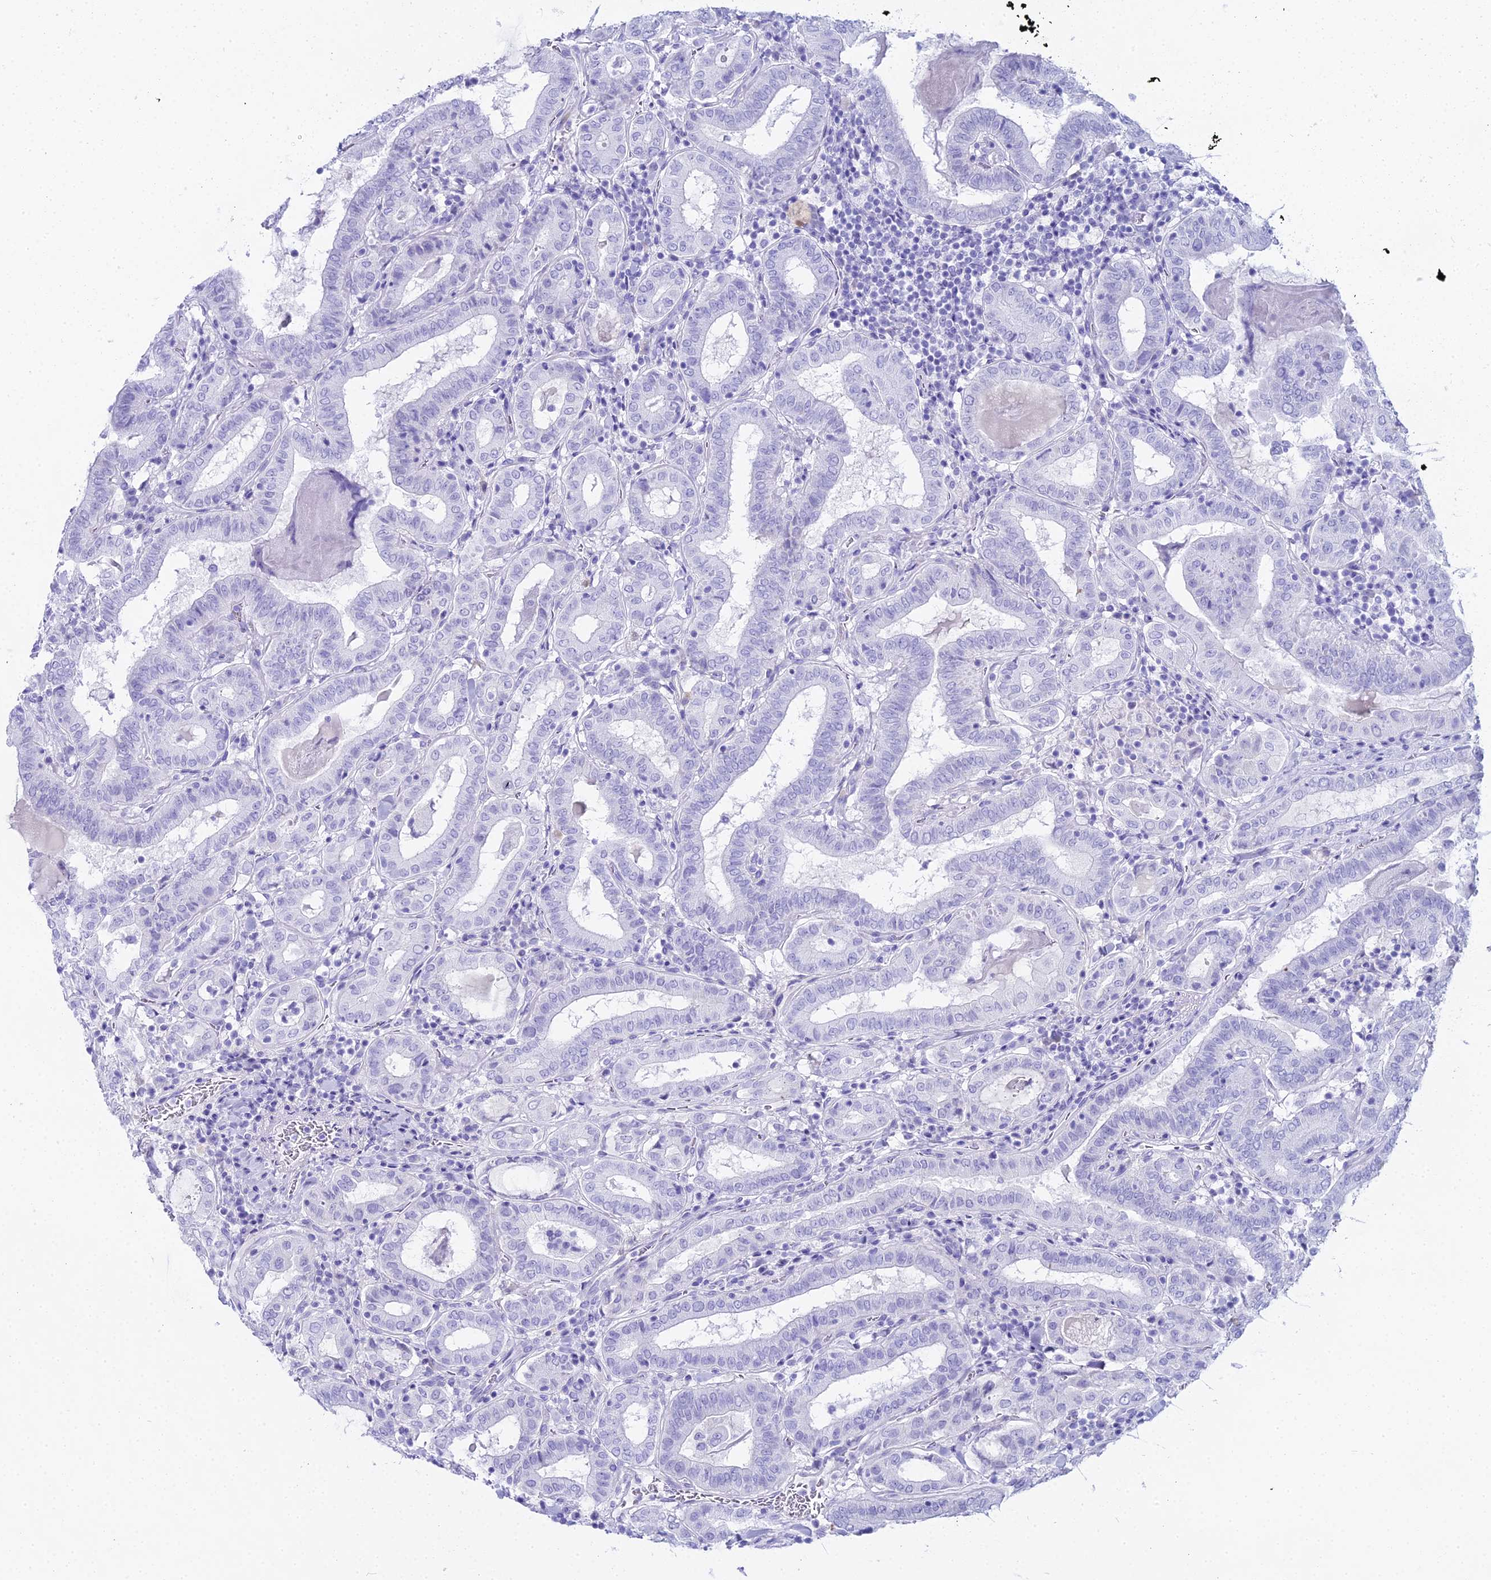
{"staining": {"intensity": "negative", "quantity": "none", "location": "none"}, "tissue": "thyroid cancer", "cell_type": "Tumor cells", "image_type": "cancer", "snomed": [{"axis": "morphology", "description": "Papillary adenocarcinoma, NOS"}, {"axis": "topography", "description": "Thyroid gland"}], "caption": "Histopathology image shows no significant protein expression in tumor cells of thyroid cancer (papillary adenocarcinoma).", "gene": "CGB2", "patient": {"sex": "female", "age": 72}}